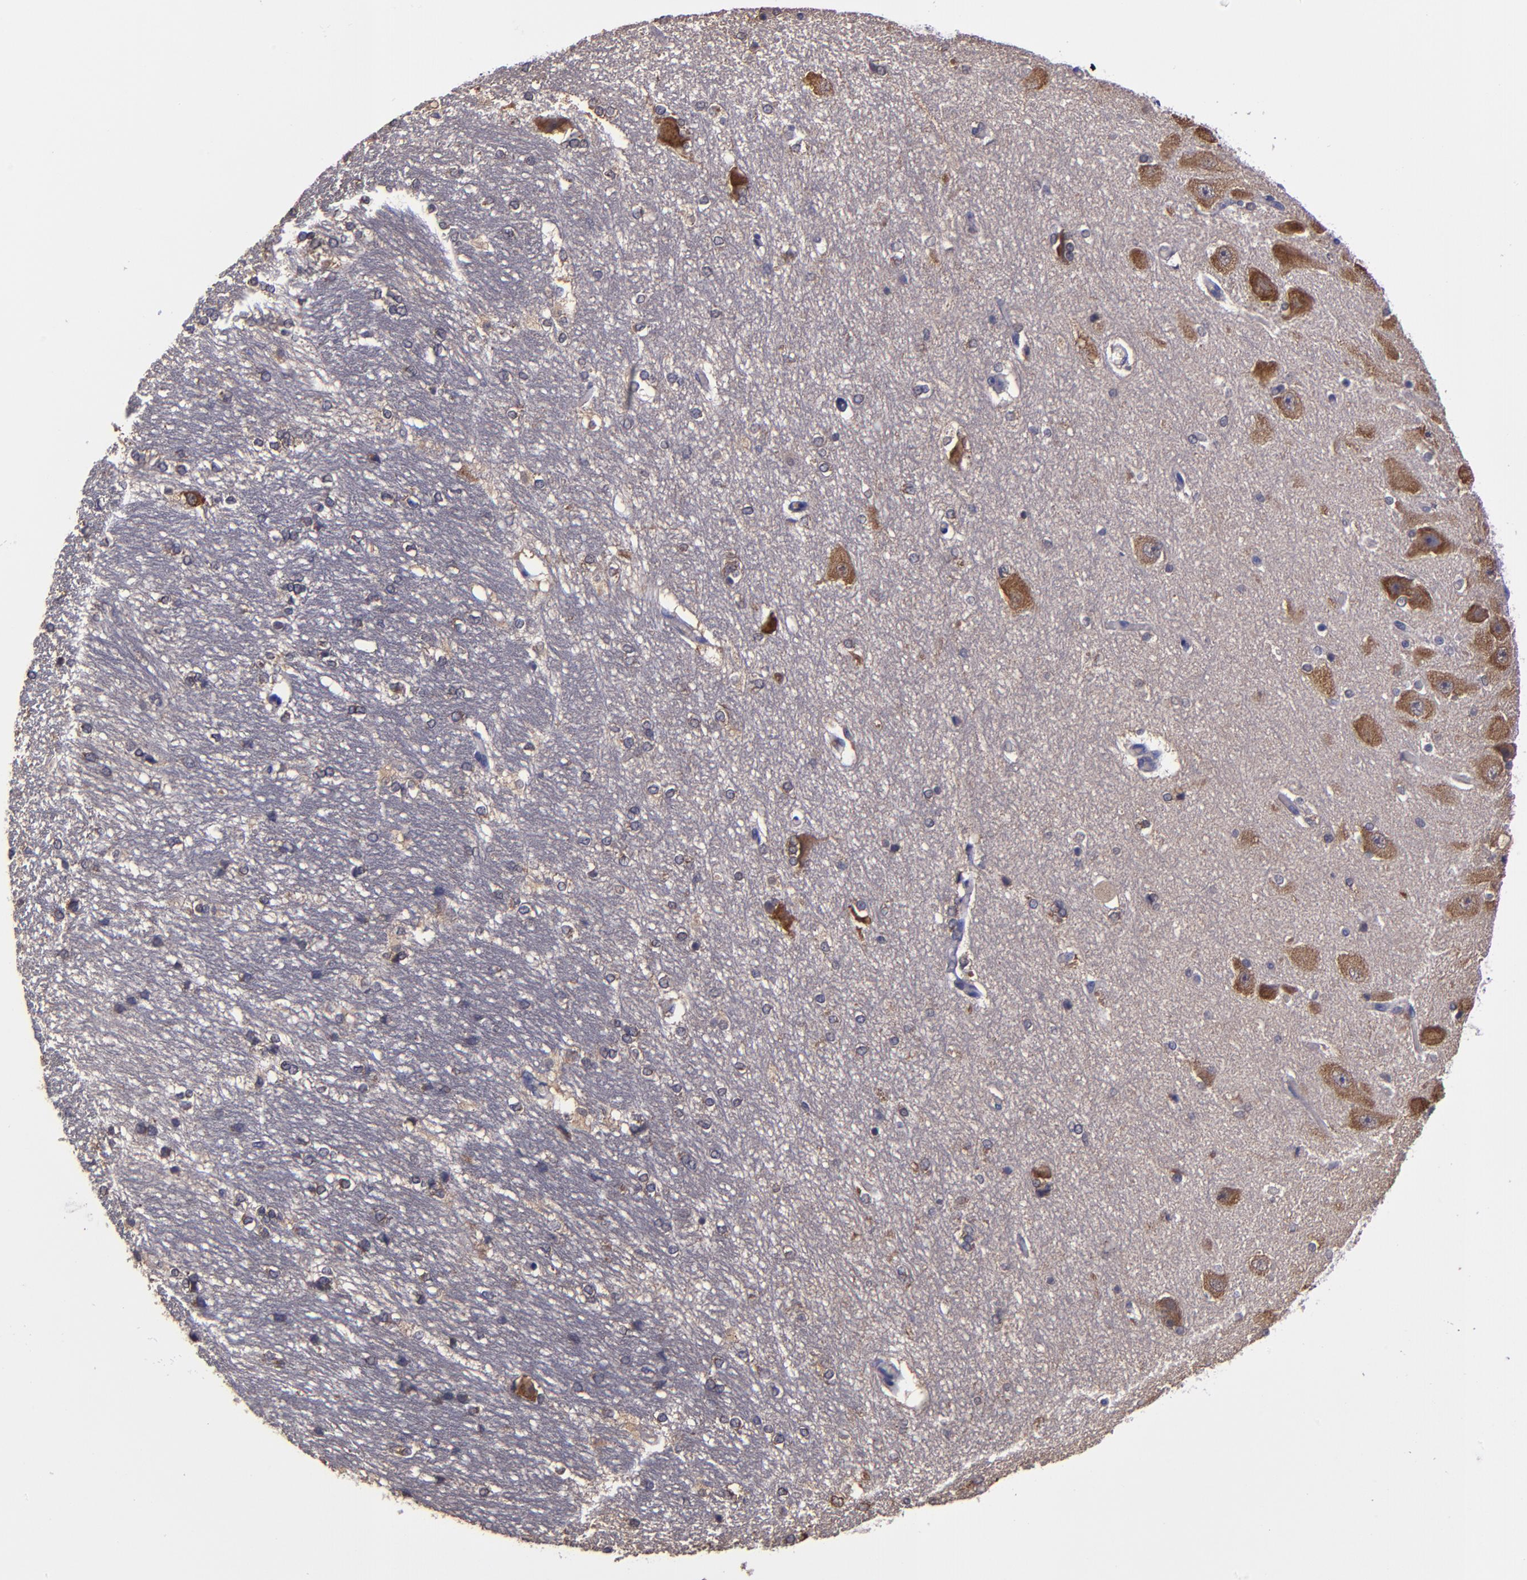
{"staining": {"intensity": "weak", "quantity": "<25%", "location": "cytoplasmic/membranous"}, "tissue": "hippocampus", "cell_type": "Glial cells", "image_type": "normal", "snomed": [{"axis": "morphology", "description": "Normal tissue, NOS"}, {"axis": "topography", "description": "Hippocampus"}], "caption": "Protein analysis of unremarkable hippocampus shows no significant positivity in glial cells.", "gene": "CARS1", "patient": {"sex": "female", "age": 19}}